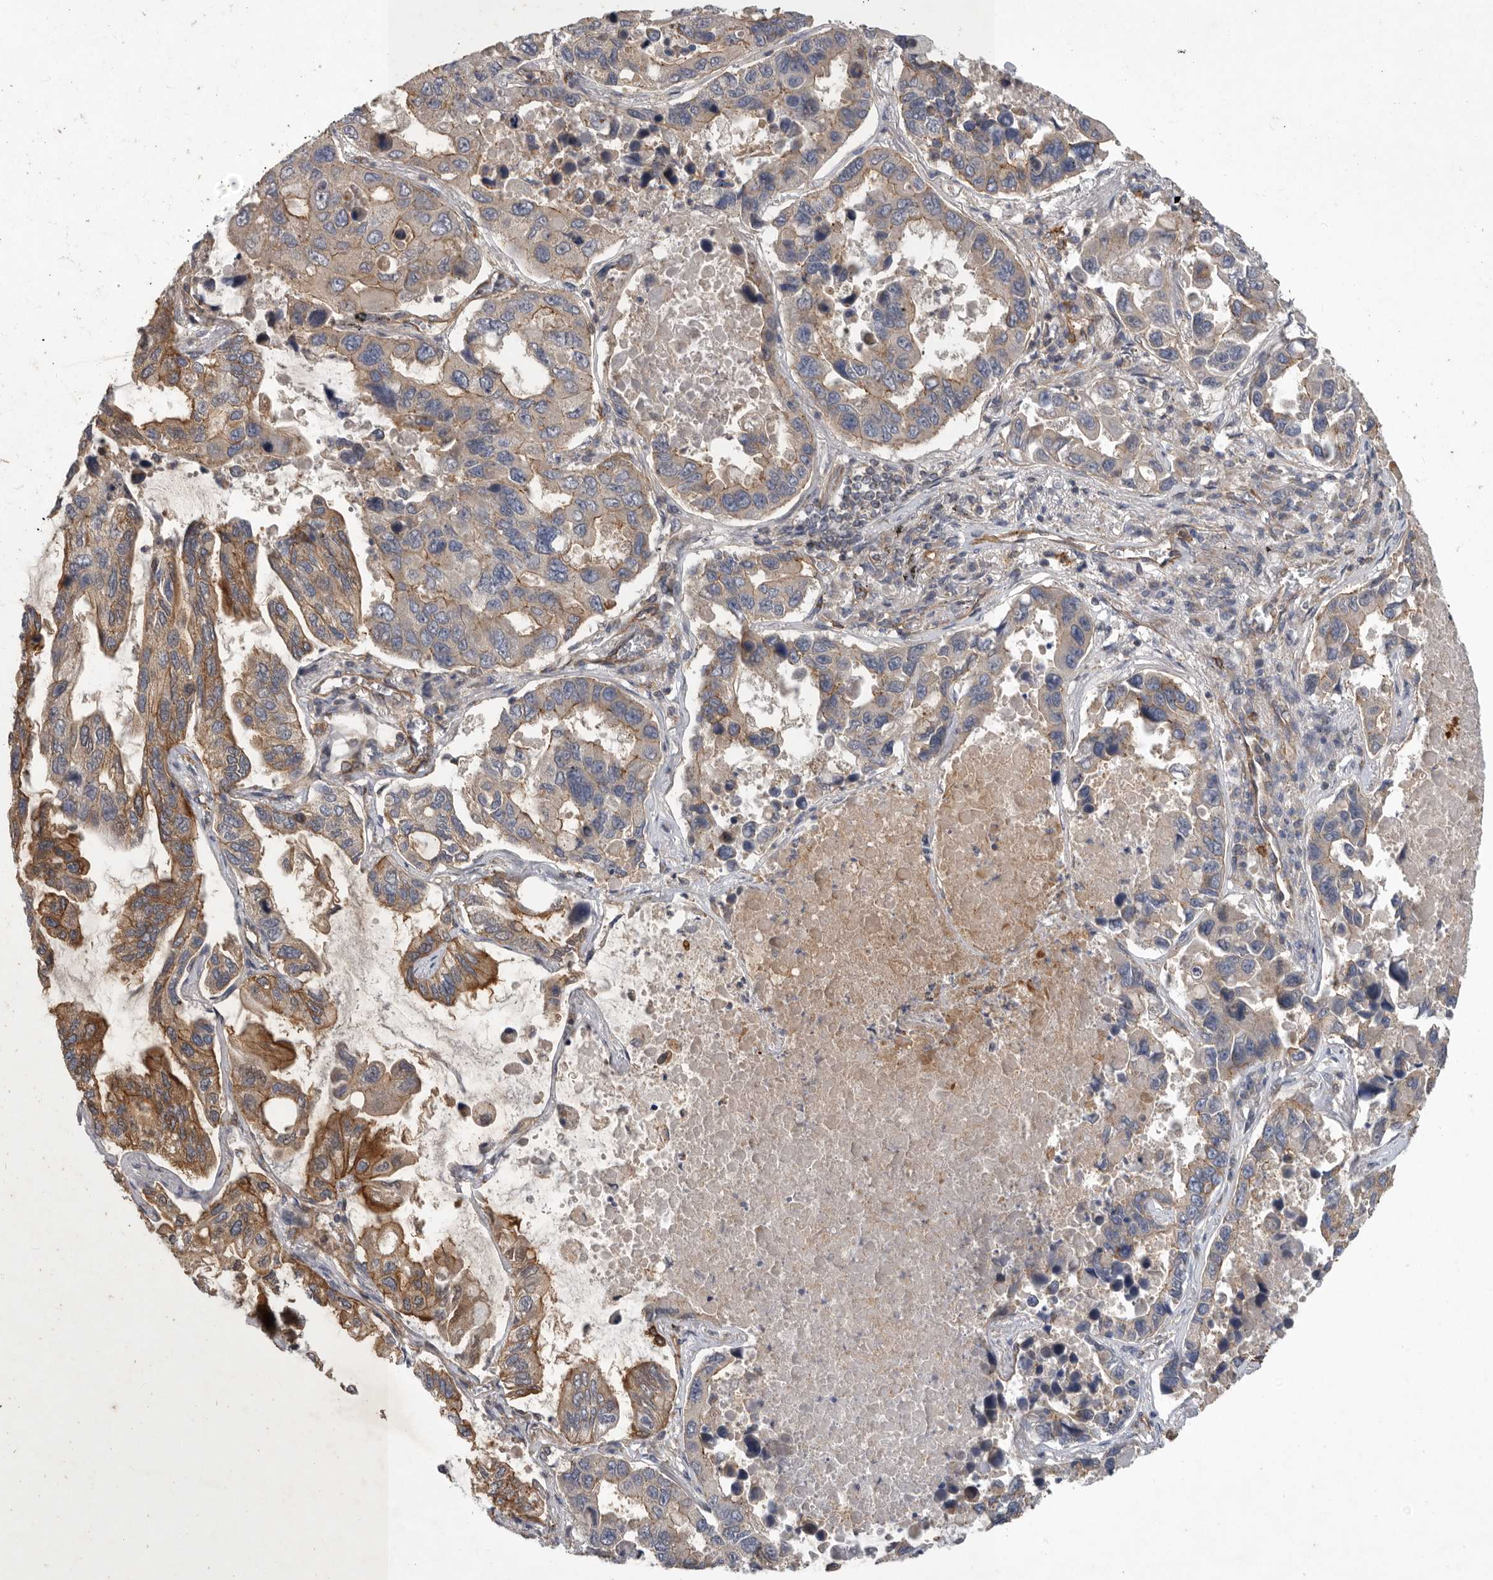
{"staining": {"intensity": "moderate", "quantity": ">75%", "location": "cytoplasmic/membranous"}, "tissue": "lung cancer", "cell_type": "Tumor cells", "image_type": "cancer", "snomed": [{"axis": "morphology", "description": "Adenocarcinoma, NOS"}, {"axis": "topography", "description": "Lung"}], "caption": "Brown immunohistochemical staining in adenocarcinoma (lung) displays moderate cytoplasmic/membranous staining in about >75% of tumor cells. The staining was performed using DAB, with brown indicating positive protein expression. Nuclei are stained blue with hematoxylin.", "gene": "MLPH", "patient": {"sex": "male", "age": 64}}